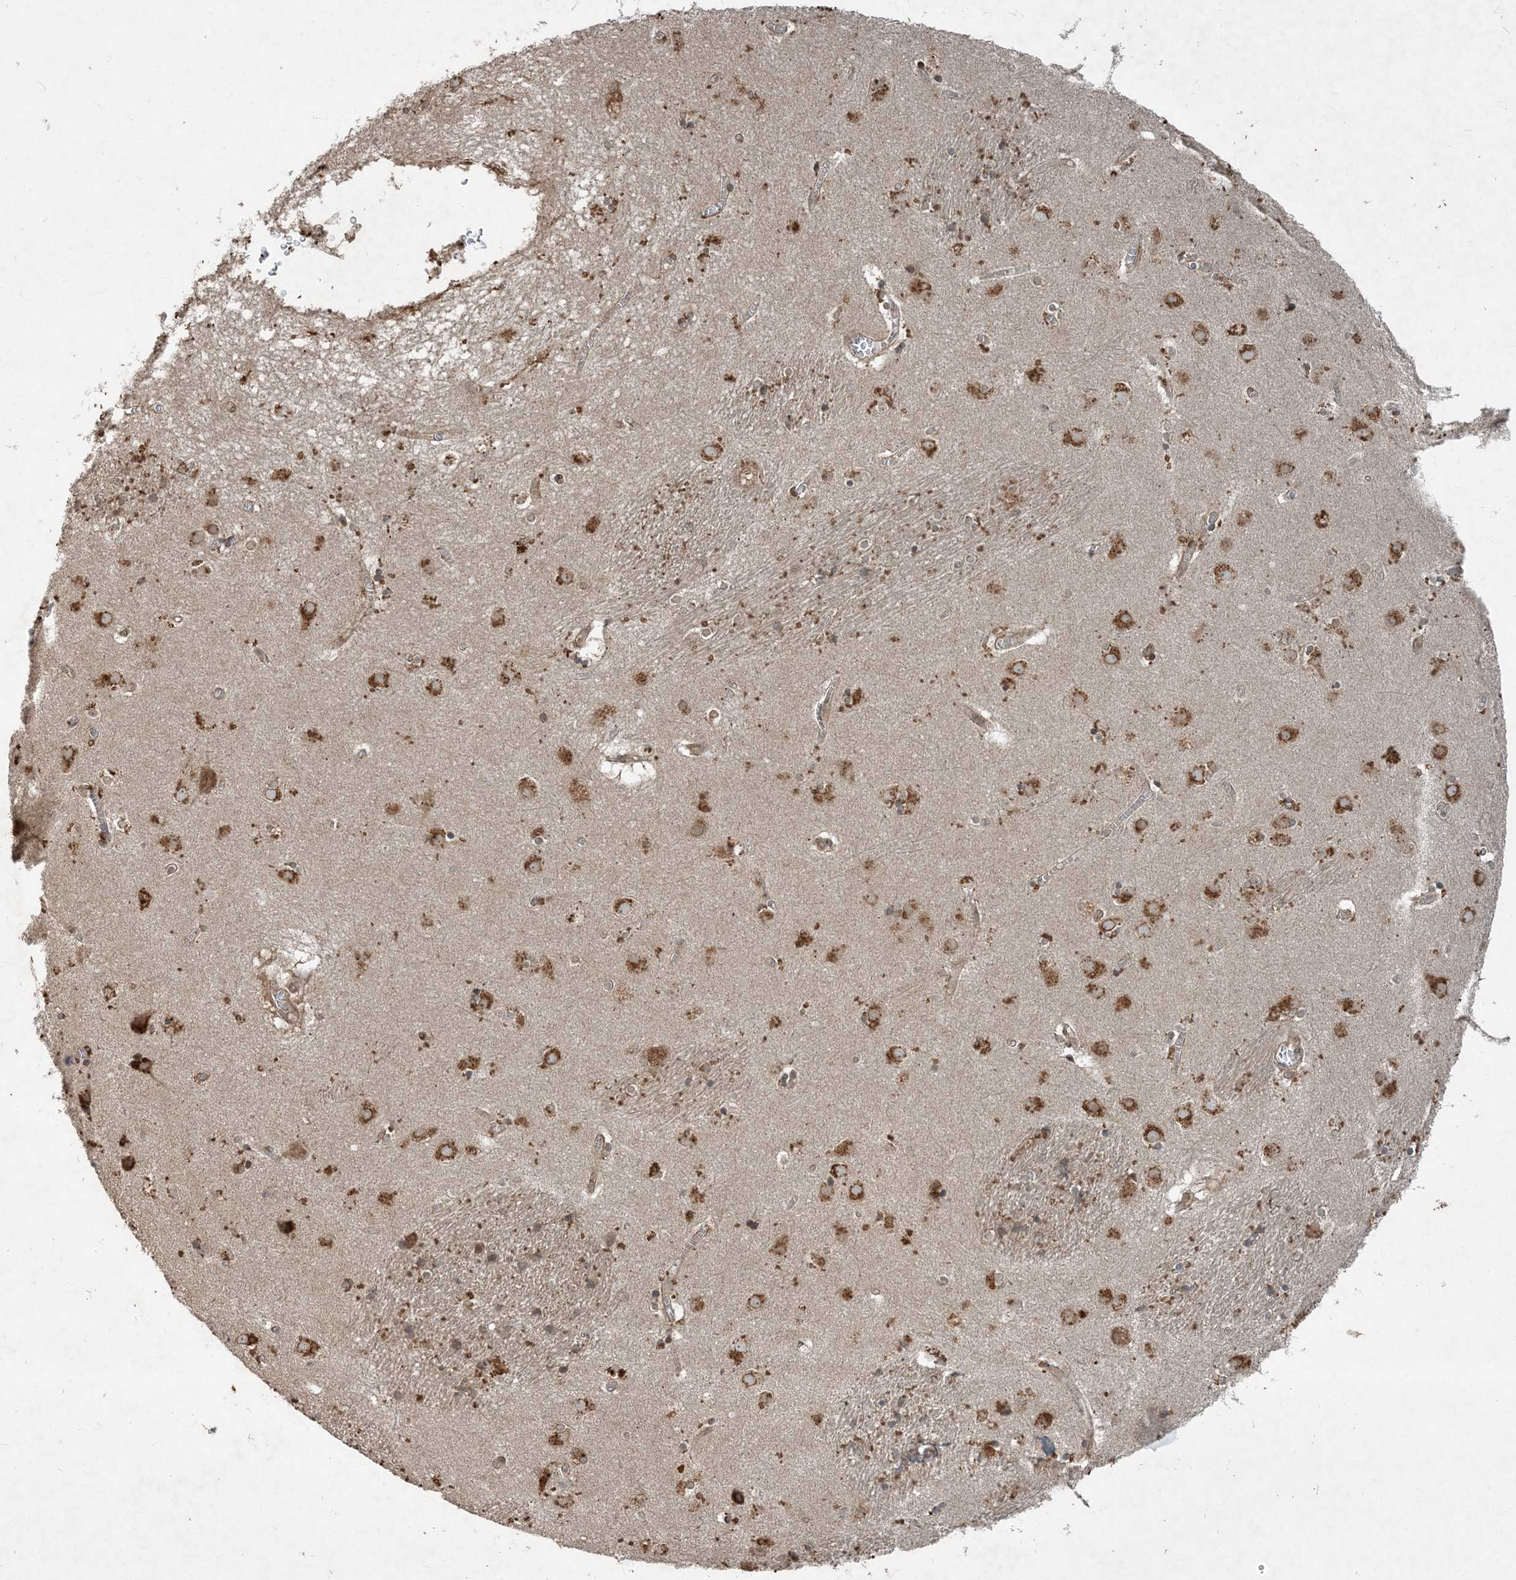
{"staining": {"intensity": "moderate", "quantity": "<25%", "location": "cytoplasmic/membranous"}, "tissue": "caudate", "cell_type": "Glial cells", "image_type": "normal", "snomed": [{"axis": "morphology", "description": "Normal tissue, NOS"}, {"axis": "topography", "description": "Lateral ventricle wall"}], "caption": "Moderate cytoplasmic/membranous protein expression is identified in about <25% of glial cells in caudate.", "gene": "COMMD8", "patient": {"sex": "male", "age": 70}}